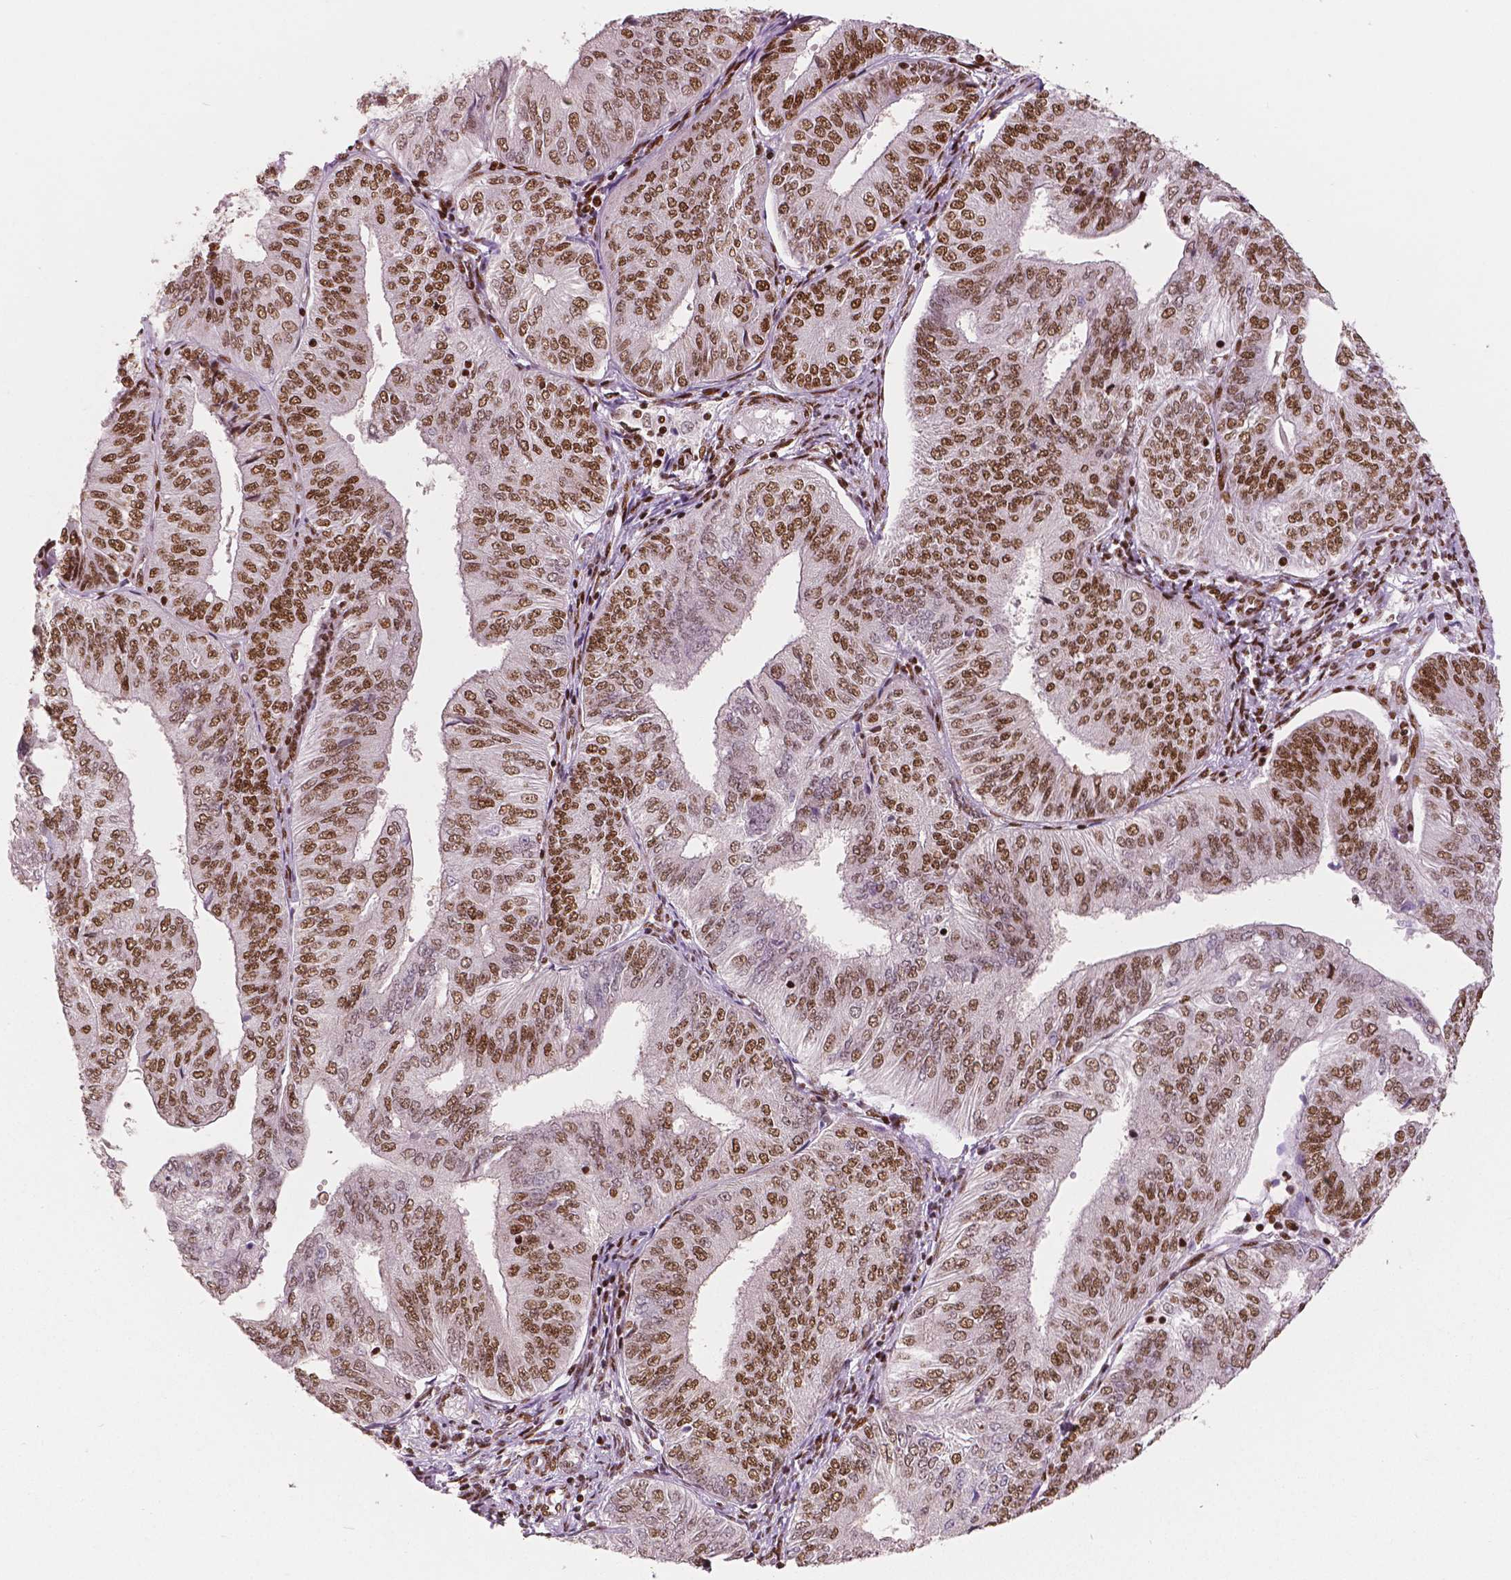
{"staining": {"intensity": "strong", "quantity": ">75%", "location": "nuclear"}, "tissue": "endometrial cancer", "cell_type": "Tumor cells", "image_type": "cancer", "snomed": [{"axis": "morphology", "description": "Adenocarcinoma, NOS"}, {"axis": "topography", "description": "Endometrium"}], "caption": "Tumor cells display strong nuclear positivity in about >75% of cells in adenocarcinoma (endometrial).", "gene": "BRD4", "patient": {"sex": "female", "age": 58}}